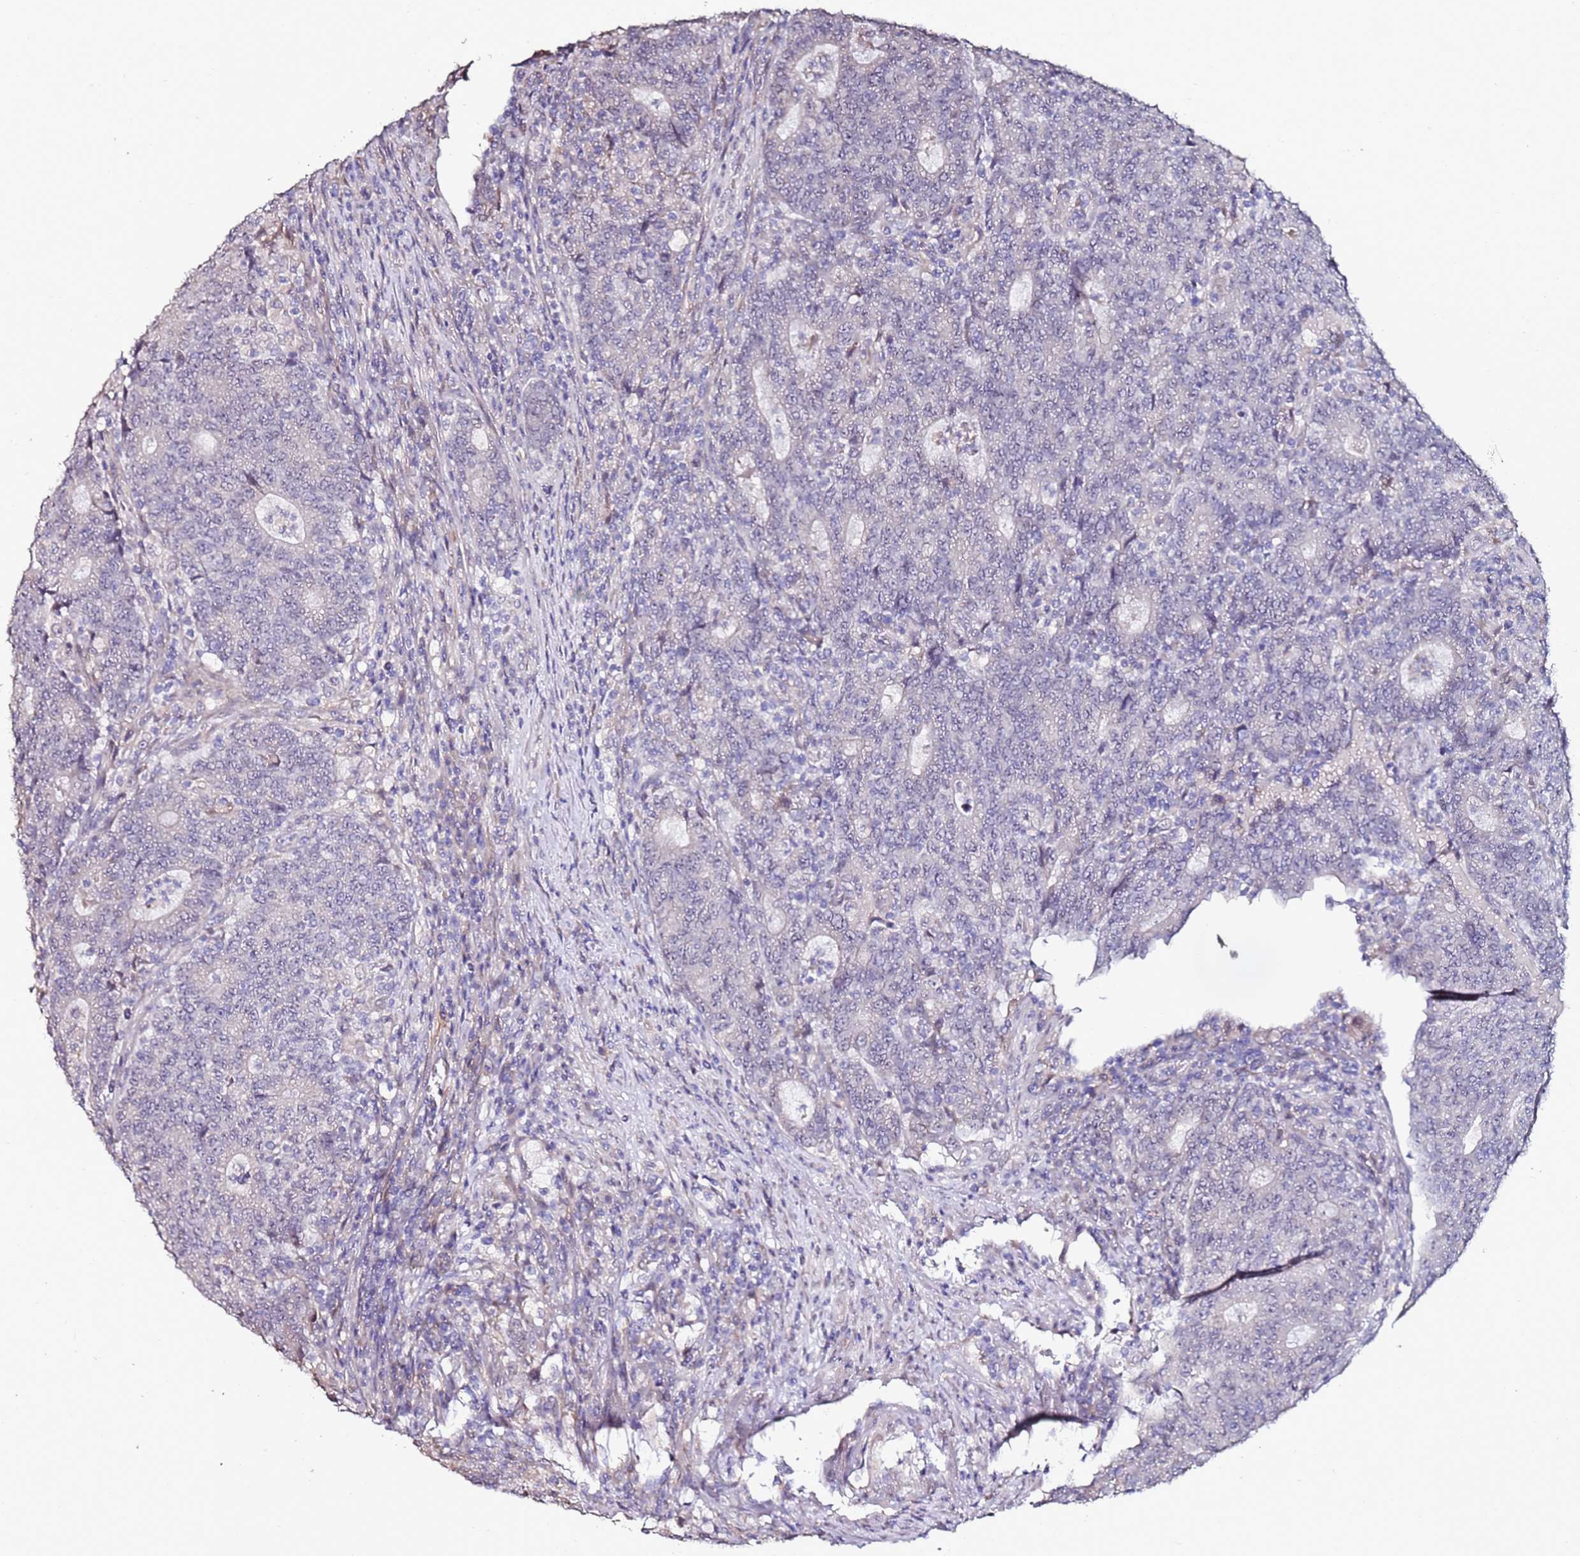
{"staining": {"intensity": "negative", "quantity": "none", "location": "none"}, "tissue": "colorectal cancer", "cell_type": "Tumor cells", "image_type": "cancer", "snomed": [{"axis": "morphology", "description": "Adenocarcinoma, NOS"}, {"axis": "topography", "description": "Colon"}], "caption": "An IHC image of colorectal cancer (adenocarcinoma) is shown. There is no staining in tumor cells of colorectal cancer (adenocarcinoma).", "gene": "C3orf80", "patient": {"sex": "female", "age": 75}}